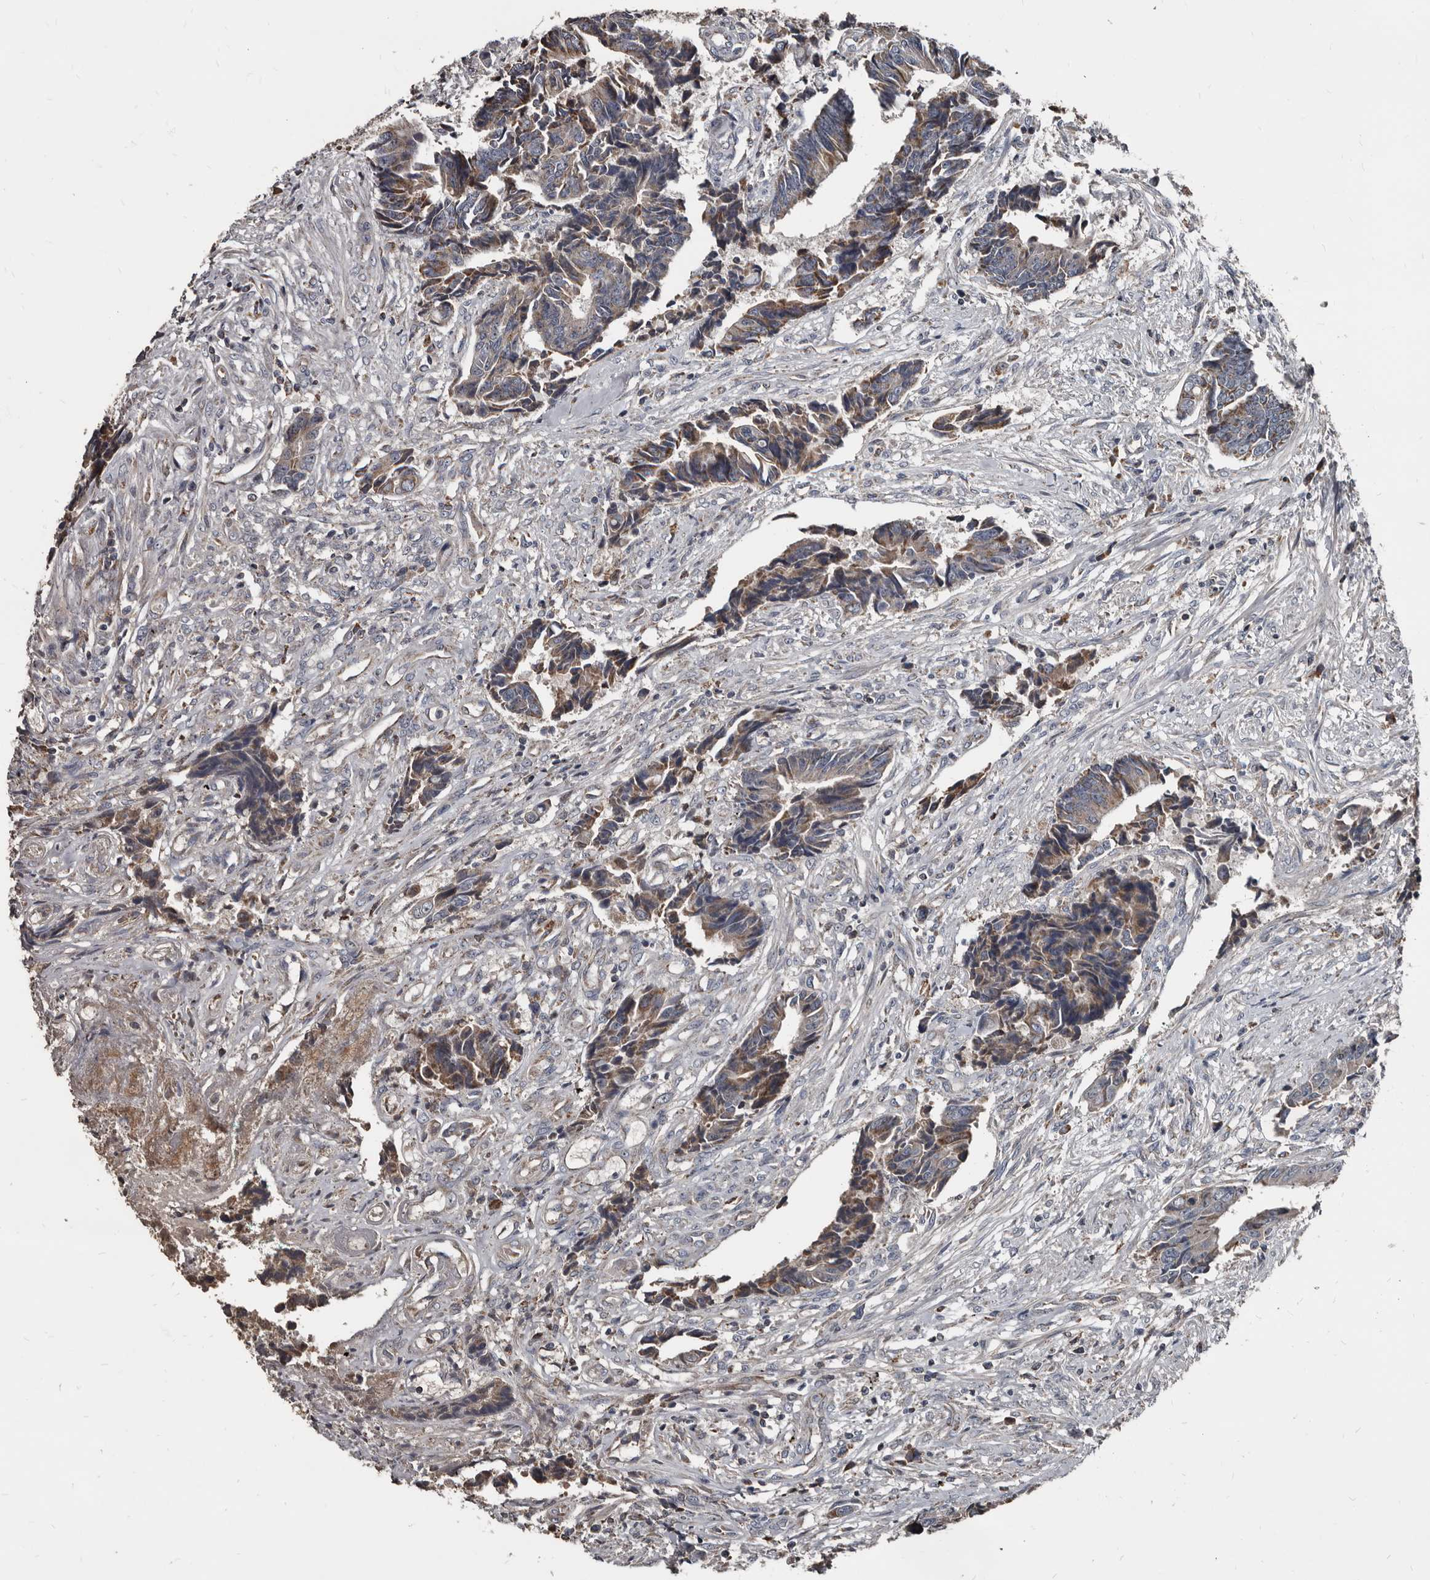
{"staining": {"intensity": "moderate", "quantity": "25%-75%", "location": "cytoplasmic/membranous"}, "tissue": "colorectal cancer", "cell_type": "Tumor cells", "image_type": "cancer", "snomed": [{"axis": "morphology", "description": "Adenocarcinoma, NOS"}, {"axis": "topography", "description": "Rectum"}], "caption": "Immunohistochemical staining of colorectal cancer (adenocarcinoma) exhibits medium levels of moderate cytoplasmic/membranous staining in approximately 25%-75% of tumor cells.", "gene": "GREB1", "patient": {"sex": "male", "age": 84}}